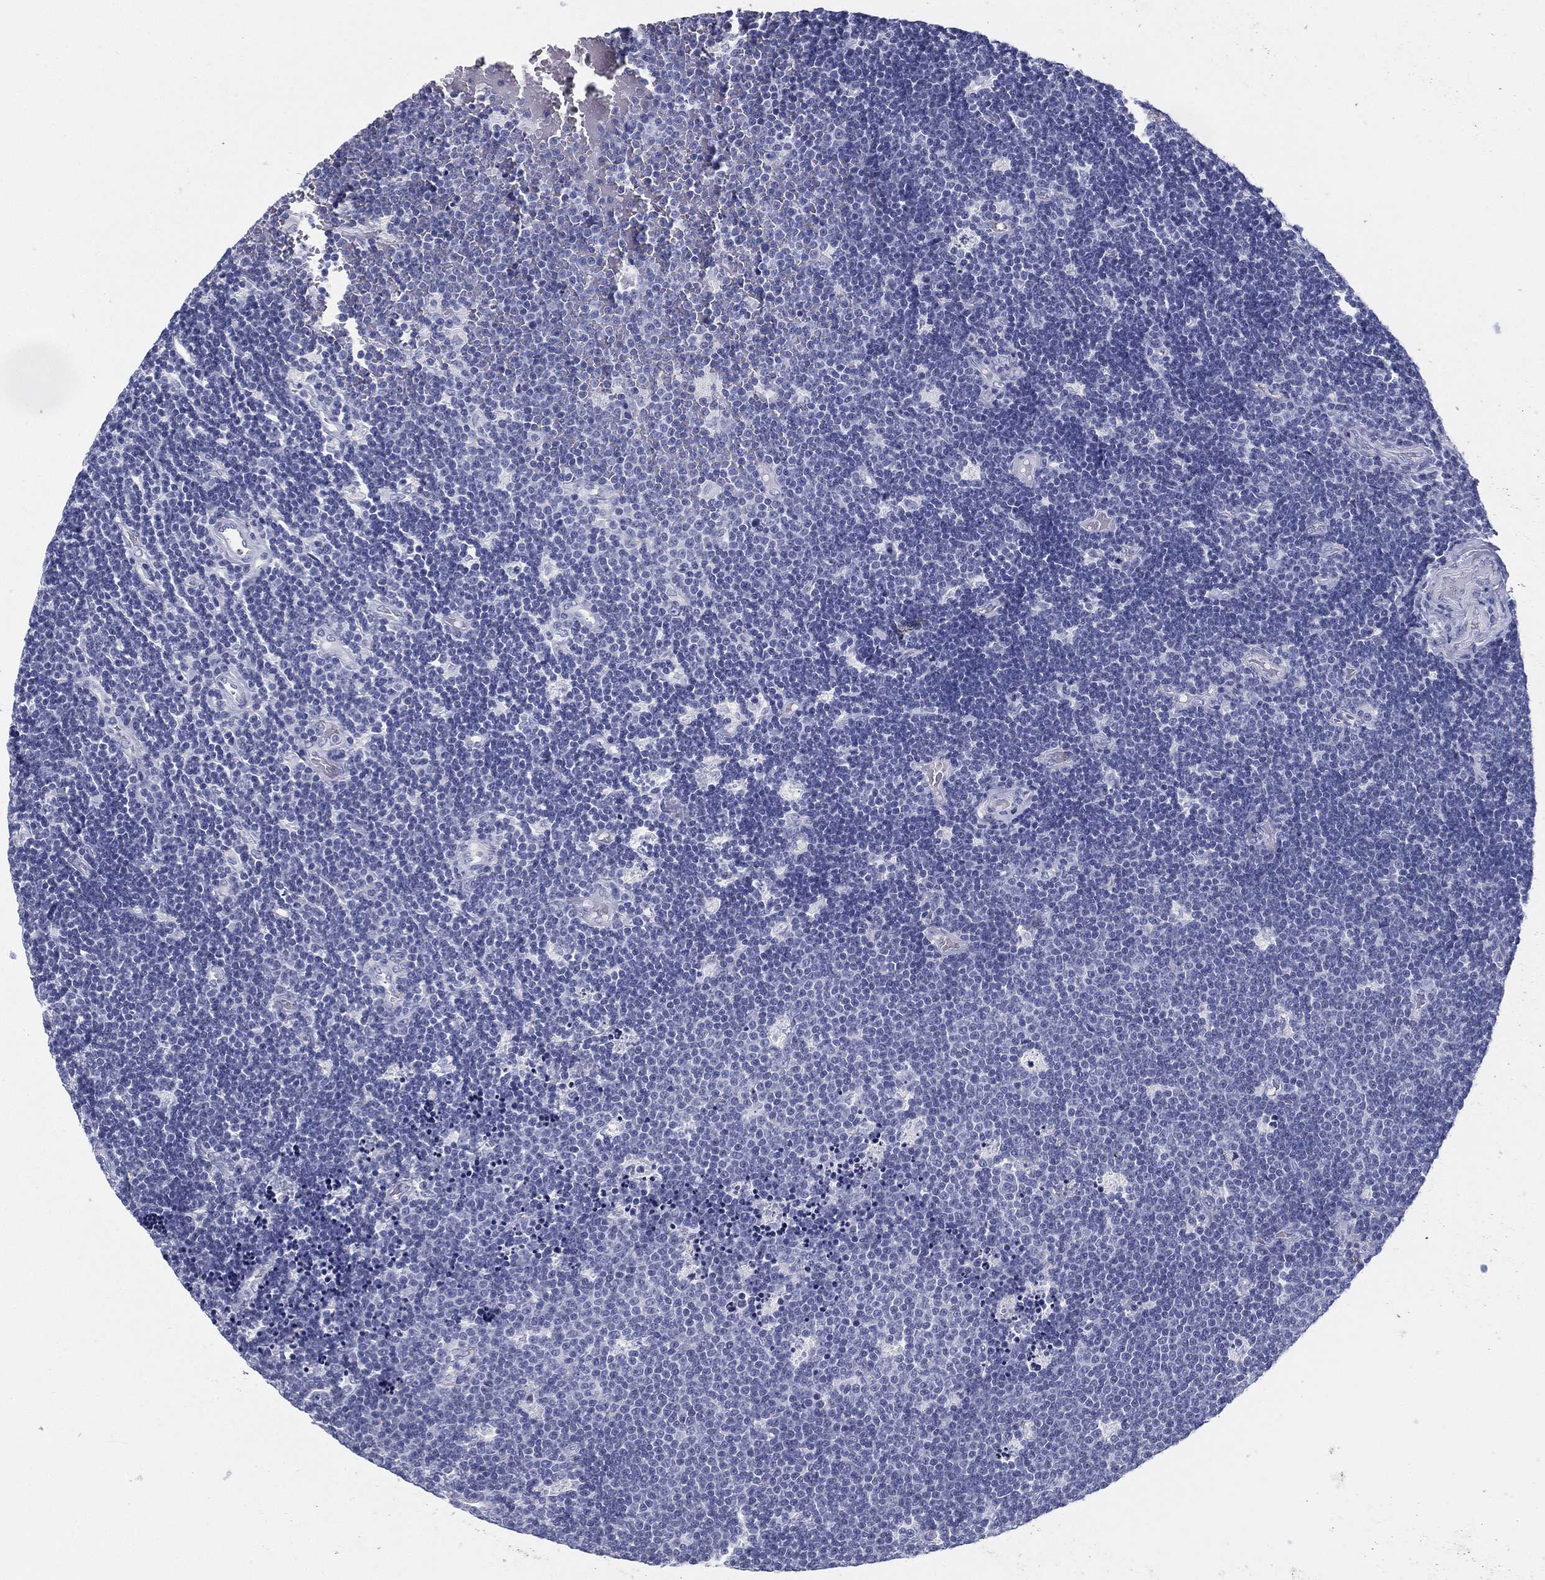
{"staining": {"intensity": "negative", "quantity": "none", "location": "none"}, "tissue": "lymphoma", "cell_type": "Tumor cells", "image_type": "cancer", "snomed": [{"axis": "morphology", "description": "Malignant lymphoma, non-Hodgkin's type, Low grade"}, {"axis": "topography", "description": "Brain"}], "caption": "This is a image of IHC staining of lymphoma, which shows no positivity in tumor cells.", "gene": "TMEM252", "patient": {"sex": "female", "age": 66}}